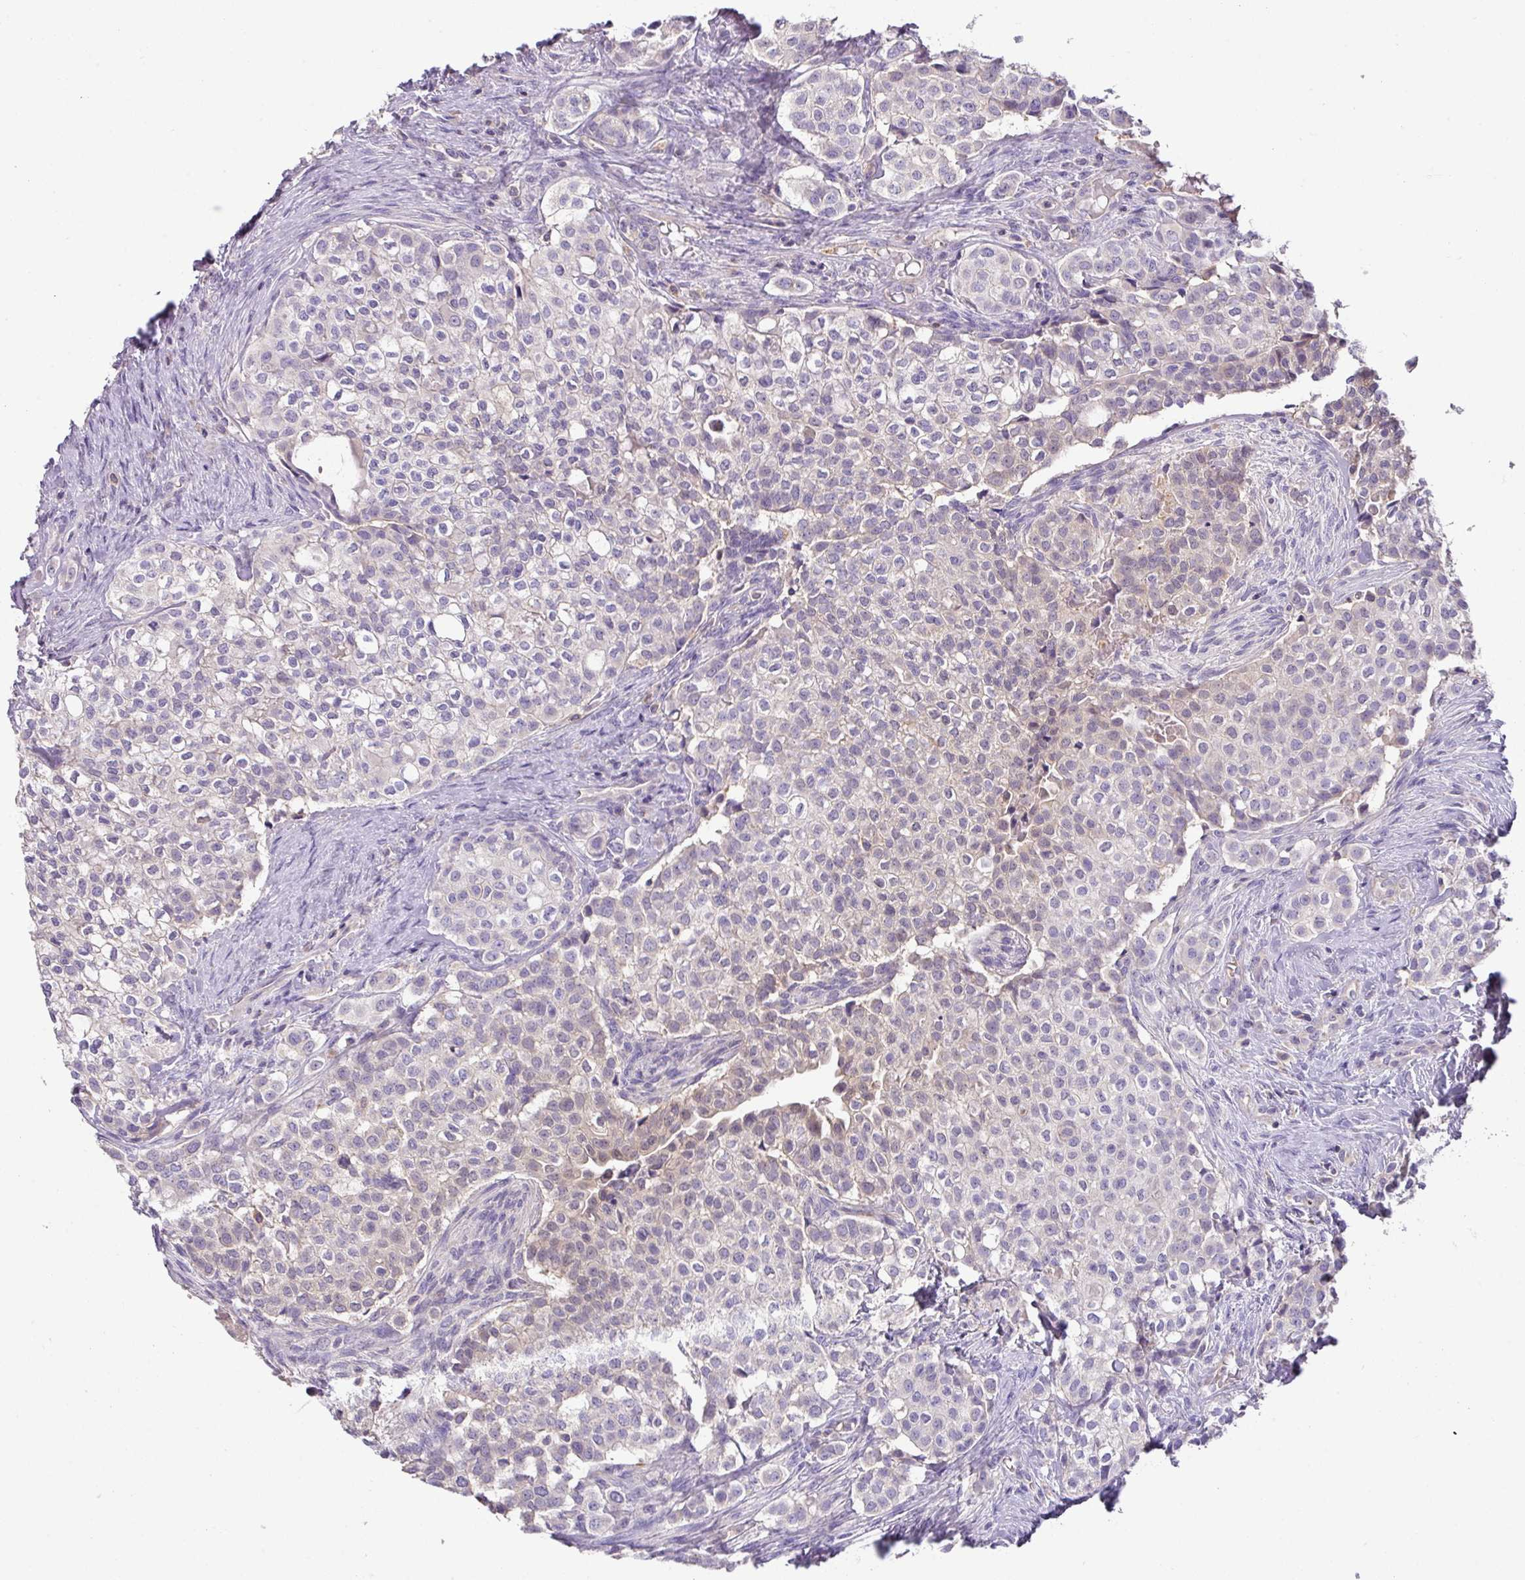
{"staining": {"intensity": "weak", "quantity": "<25%", "location": "nuclear"}, "tissue": "head and neck cancer", "cell_type": "Tumor cells", "image_type": "cancer", "snomed": [{"axis": "morphology", "description": "Adenocarcinoma, NOS"}, {"axis": "topography", "description": "Head-Neck"}], "caption": "An IHC histopathology image of head and neck adenocarcinoma is shown. There is no staining in tumor cells of head and neck adenocarcinoma.", "gene": "HOXC13", "patient": {"sex": "male", "age": 81}}